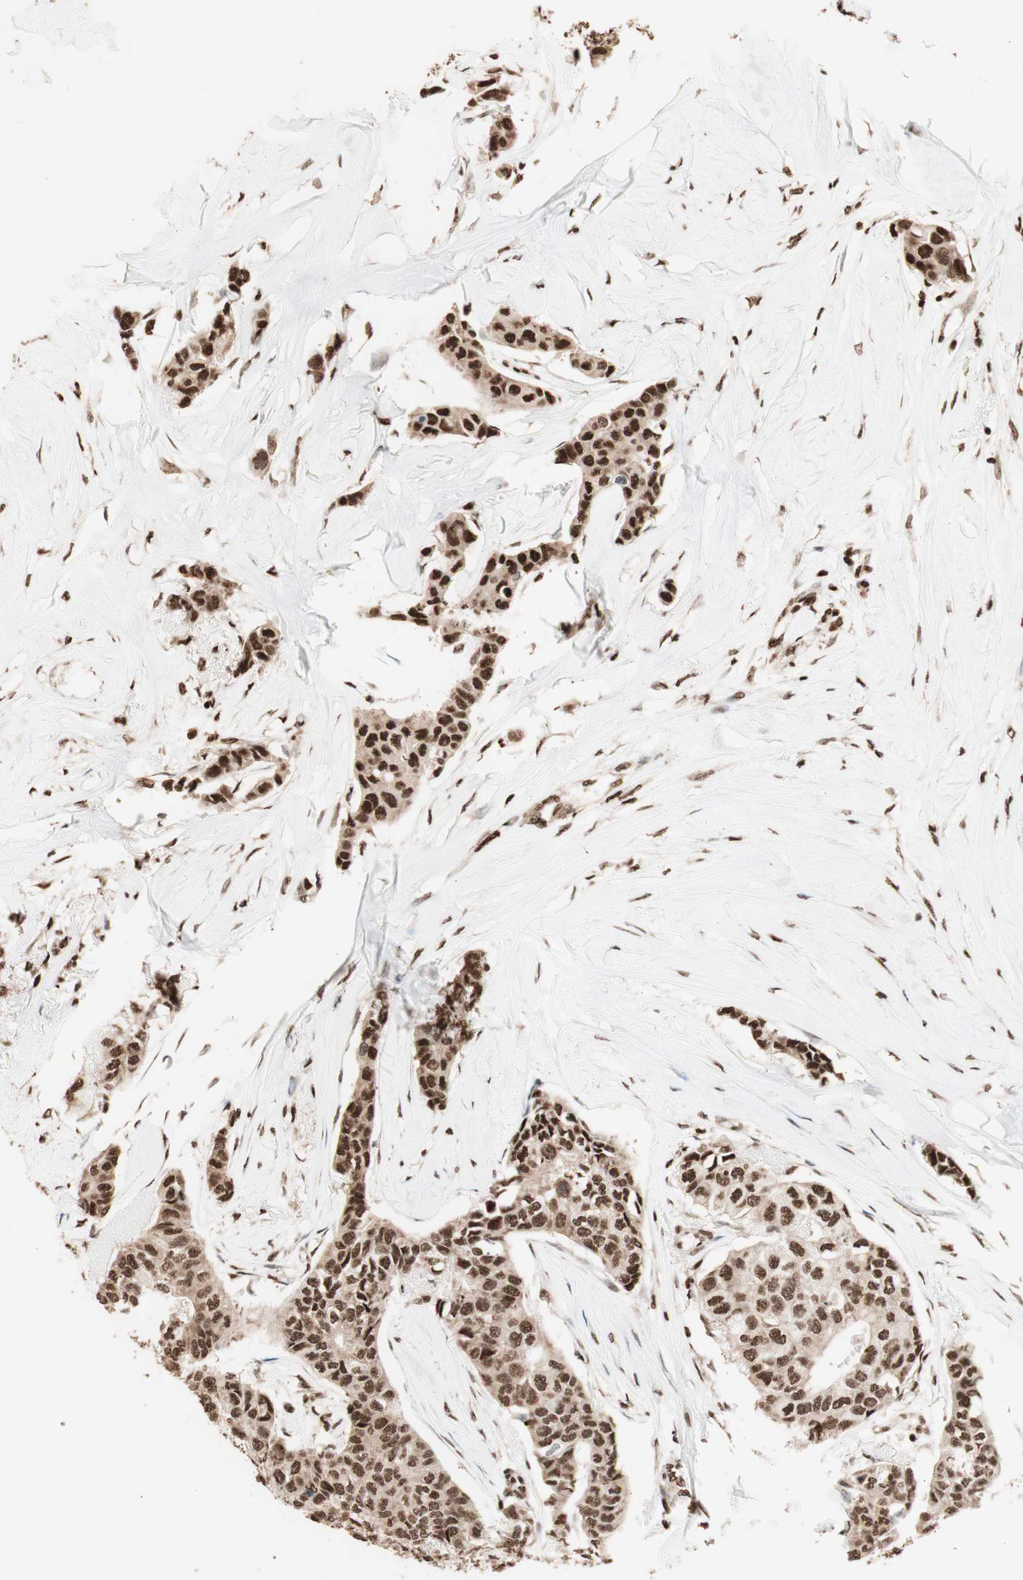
{"staining": {"intensity": "strong", "quantity": ">75%", "location": "cytoplasmic/membranous,nuclear"}, "tissue": "breast cancer", "cell_type": "Tumor cells", "image_type": "cancer", "snomed": [{"axis": "morphology", "description": "Duct carcinoma"}, {"axis": "topography", "description": "Breast"}], "caption": "This image demonstrates breast cancer stained with immunohistochemistry (IHC) to label a protein in brown. The cytoplasmic/membranous and nuclear of tumor cells show strong positivity for the protein. Nuclei are counter-stained blue.", "gene": "HNRNPA2B1", "patient": {"sex": "female", "age": 80}}